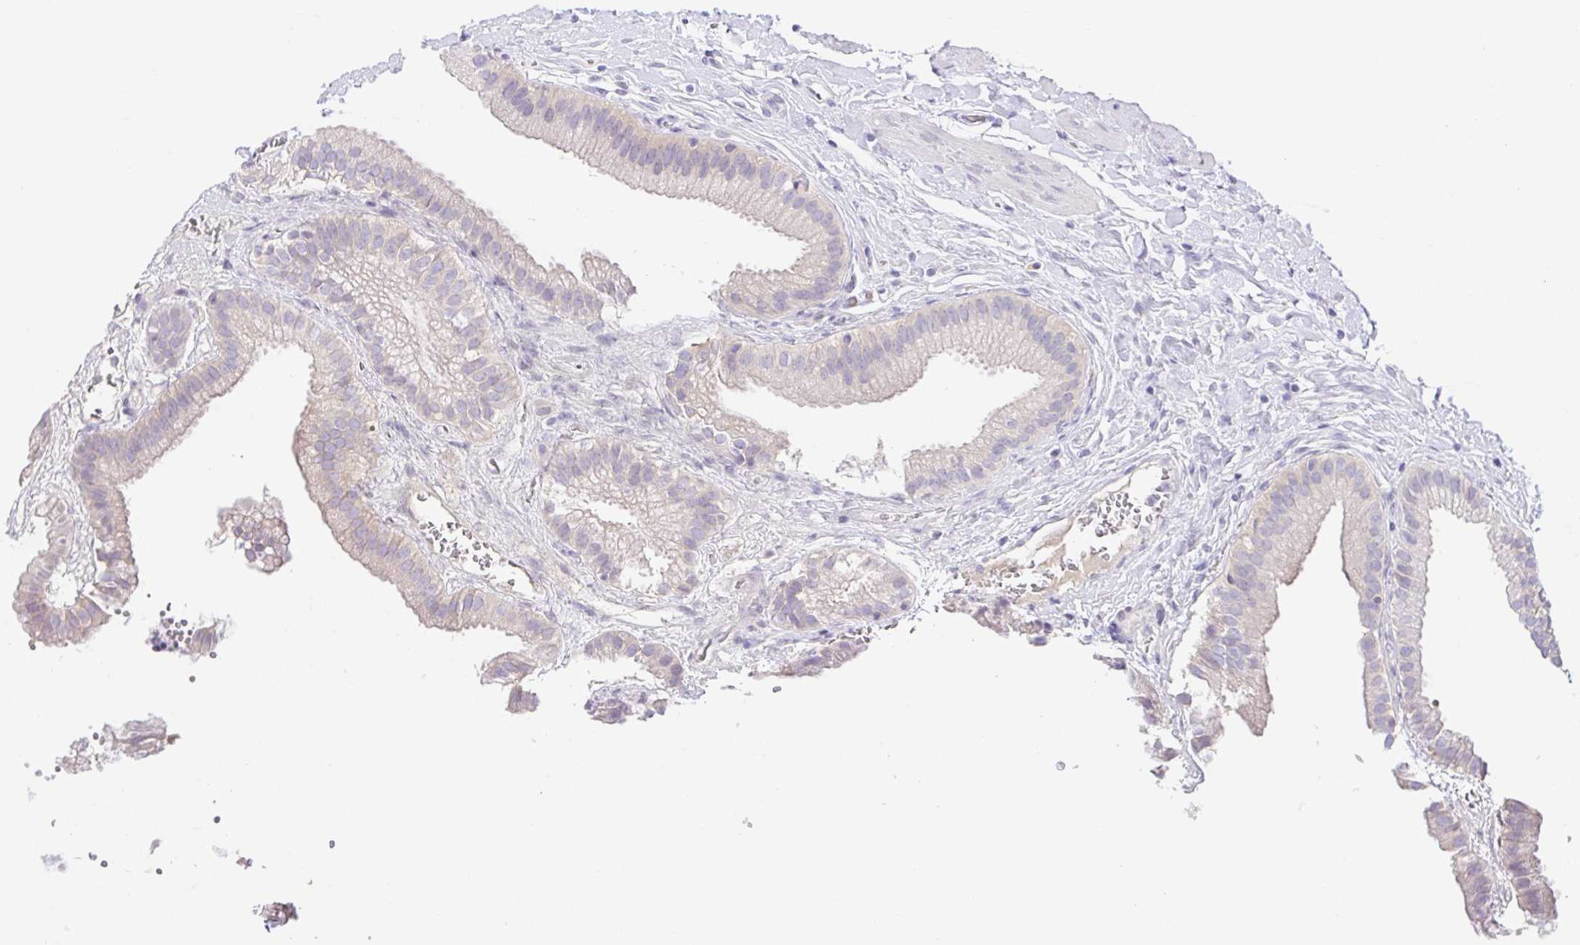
{"staining": {"intensity": "negative", "quantity": "none", "location": "none"}, "tissue": "gallbladder", "cell_type": "Glandular cells", "image_type": "normal", "snomed": [{"axis": "morphology", "description": "Normal tissue, NOS"}, {"axis": "topography", "description": "Gallbladder"}], "caption": "A high-resolution micrograph shows immunohistochemistry (IHC) staining of benign gallbladder, which displays no significant expression in glandular cells. (Brightfield microscopy of DAB (3,3'-diaminobenzidine) immunohistochemistry at high magnification).", "gene": "KRTDAP", "patient": {"sex": "female", "age": 63}}